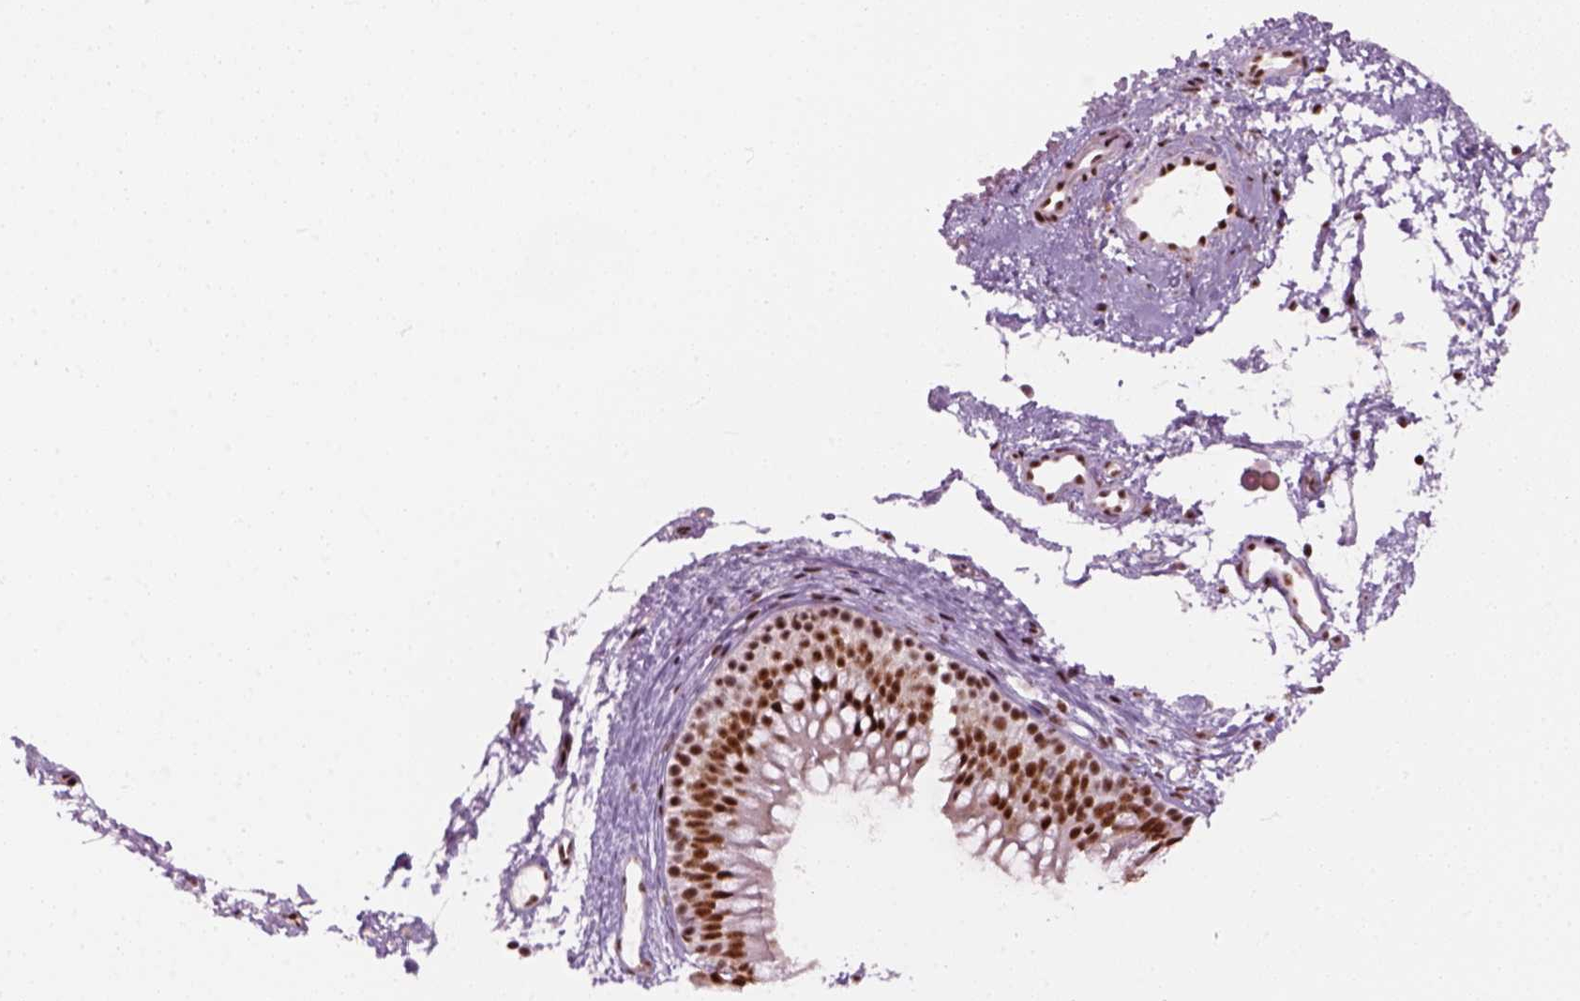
{"staining": {"intensity": "strong", "quantity": ">75%", "location": "nuclear"}, "tissue": "nasopharynx", "cell_type": "Respiratory epithelial cells", "image_type": "normal", "snomed": [{"axis": "morphology", "description": "Normal tissue, NOS"}, {"axis": "topography", "description": "Nasopharynx"}], "caption": "Protein expression by immunohistochemistry (IHC) displays strong nuclear expression in approximately >75% of respiratory epithelial cells in benign nasopharynx.", "gene": "GTF2F1", "patient": {"sex": "male", "age": 58}}